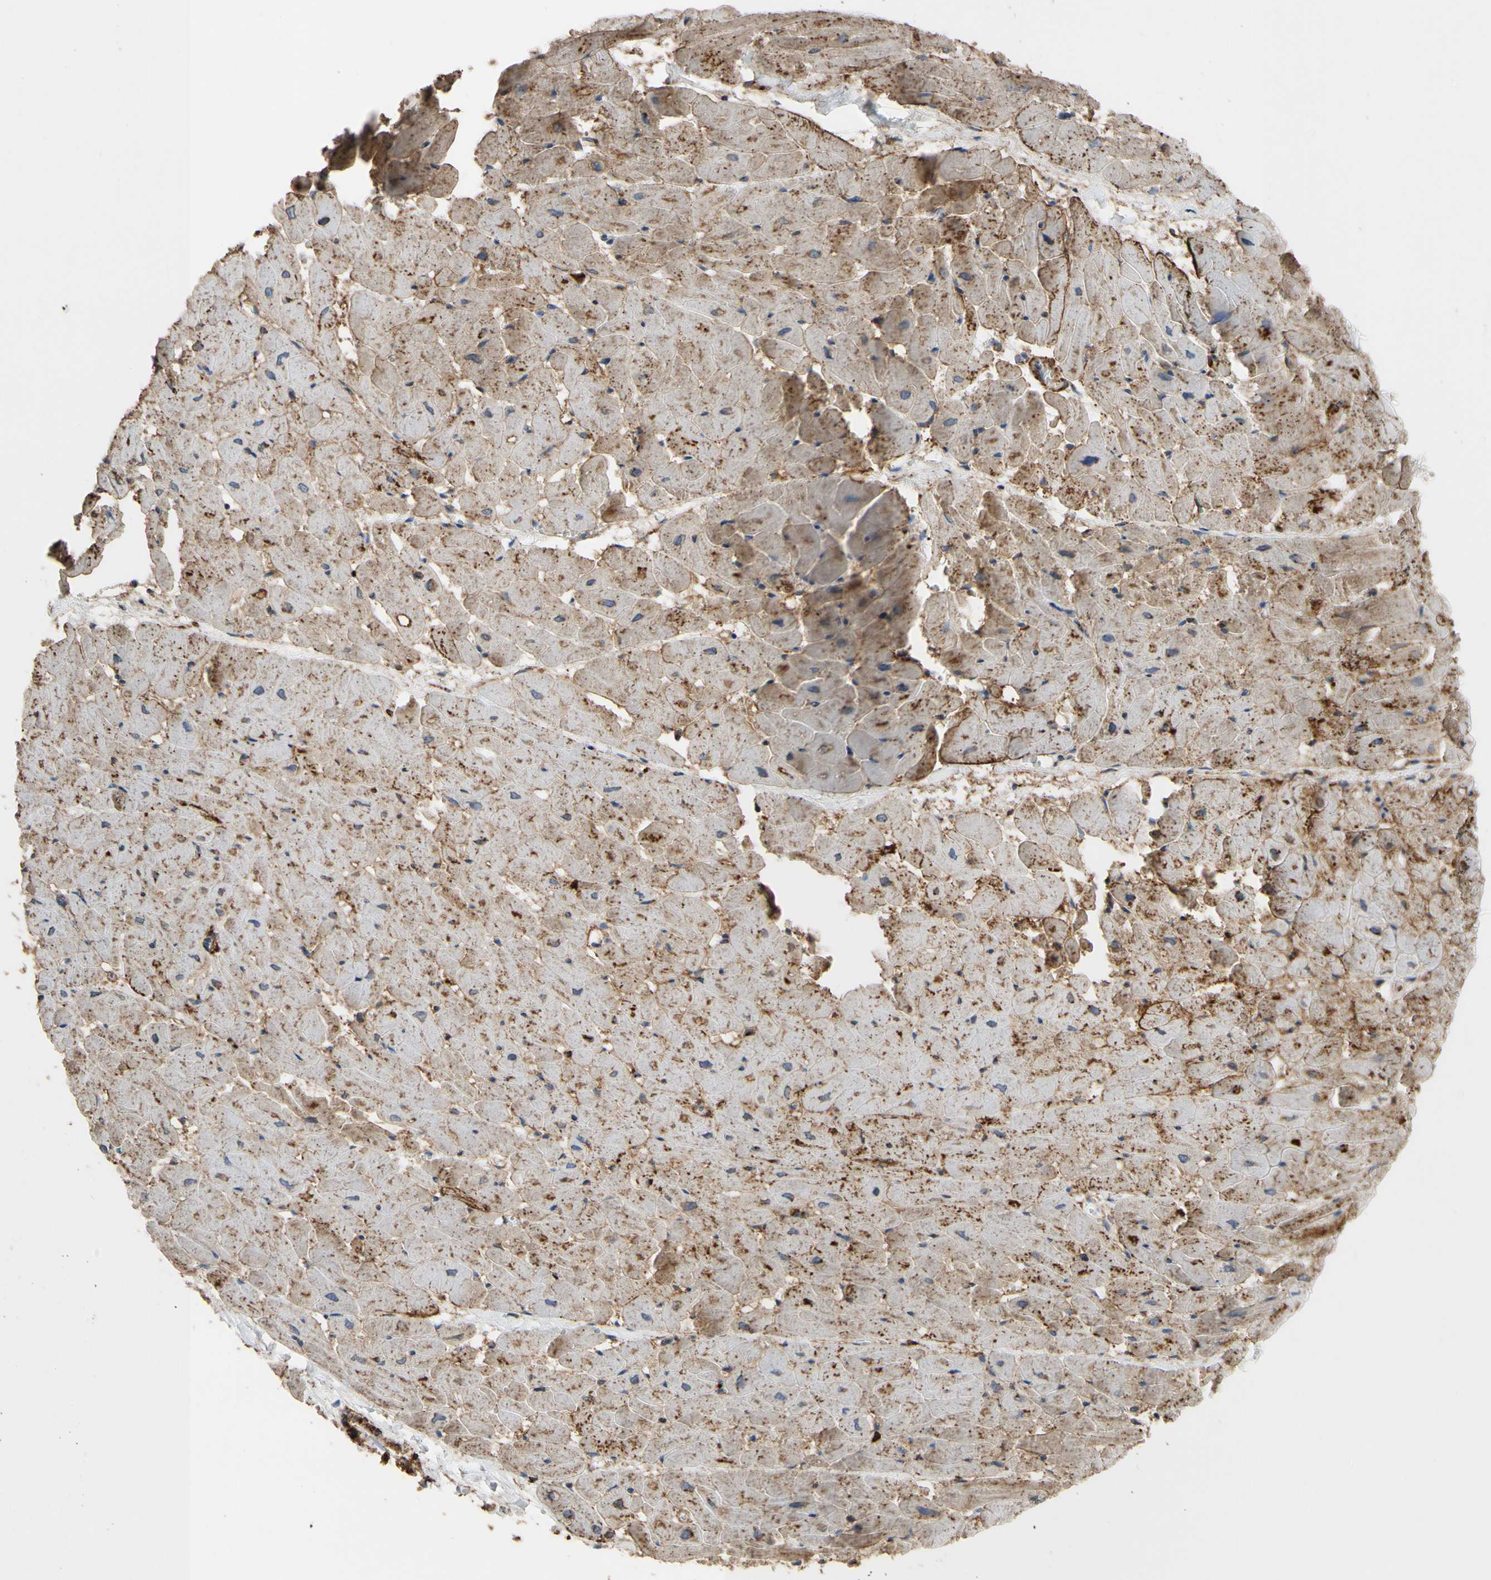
{"staining": {"intensity": "strong", "quantity": ">75%", "location": "cytoplasmic/membranous"}, "tissue": "heart muscle", "cell_type": "Cardiomyocytes", "image_type": "normal", "snomed": [{"axis": "morphology", "description": "Normal tissue, NOS"}, {"axis": "topography", "description": "Heart"}], "caption": "Immunohistochemical staining of normal human heart muscle demonstrates high levels of strong cytoplasmic/membranous positivity in about >75% of cardiomyocytes.", "gene": "ANXA6", "patient": {"sex": "female", "age": 19}}